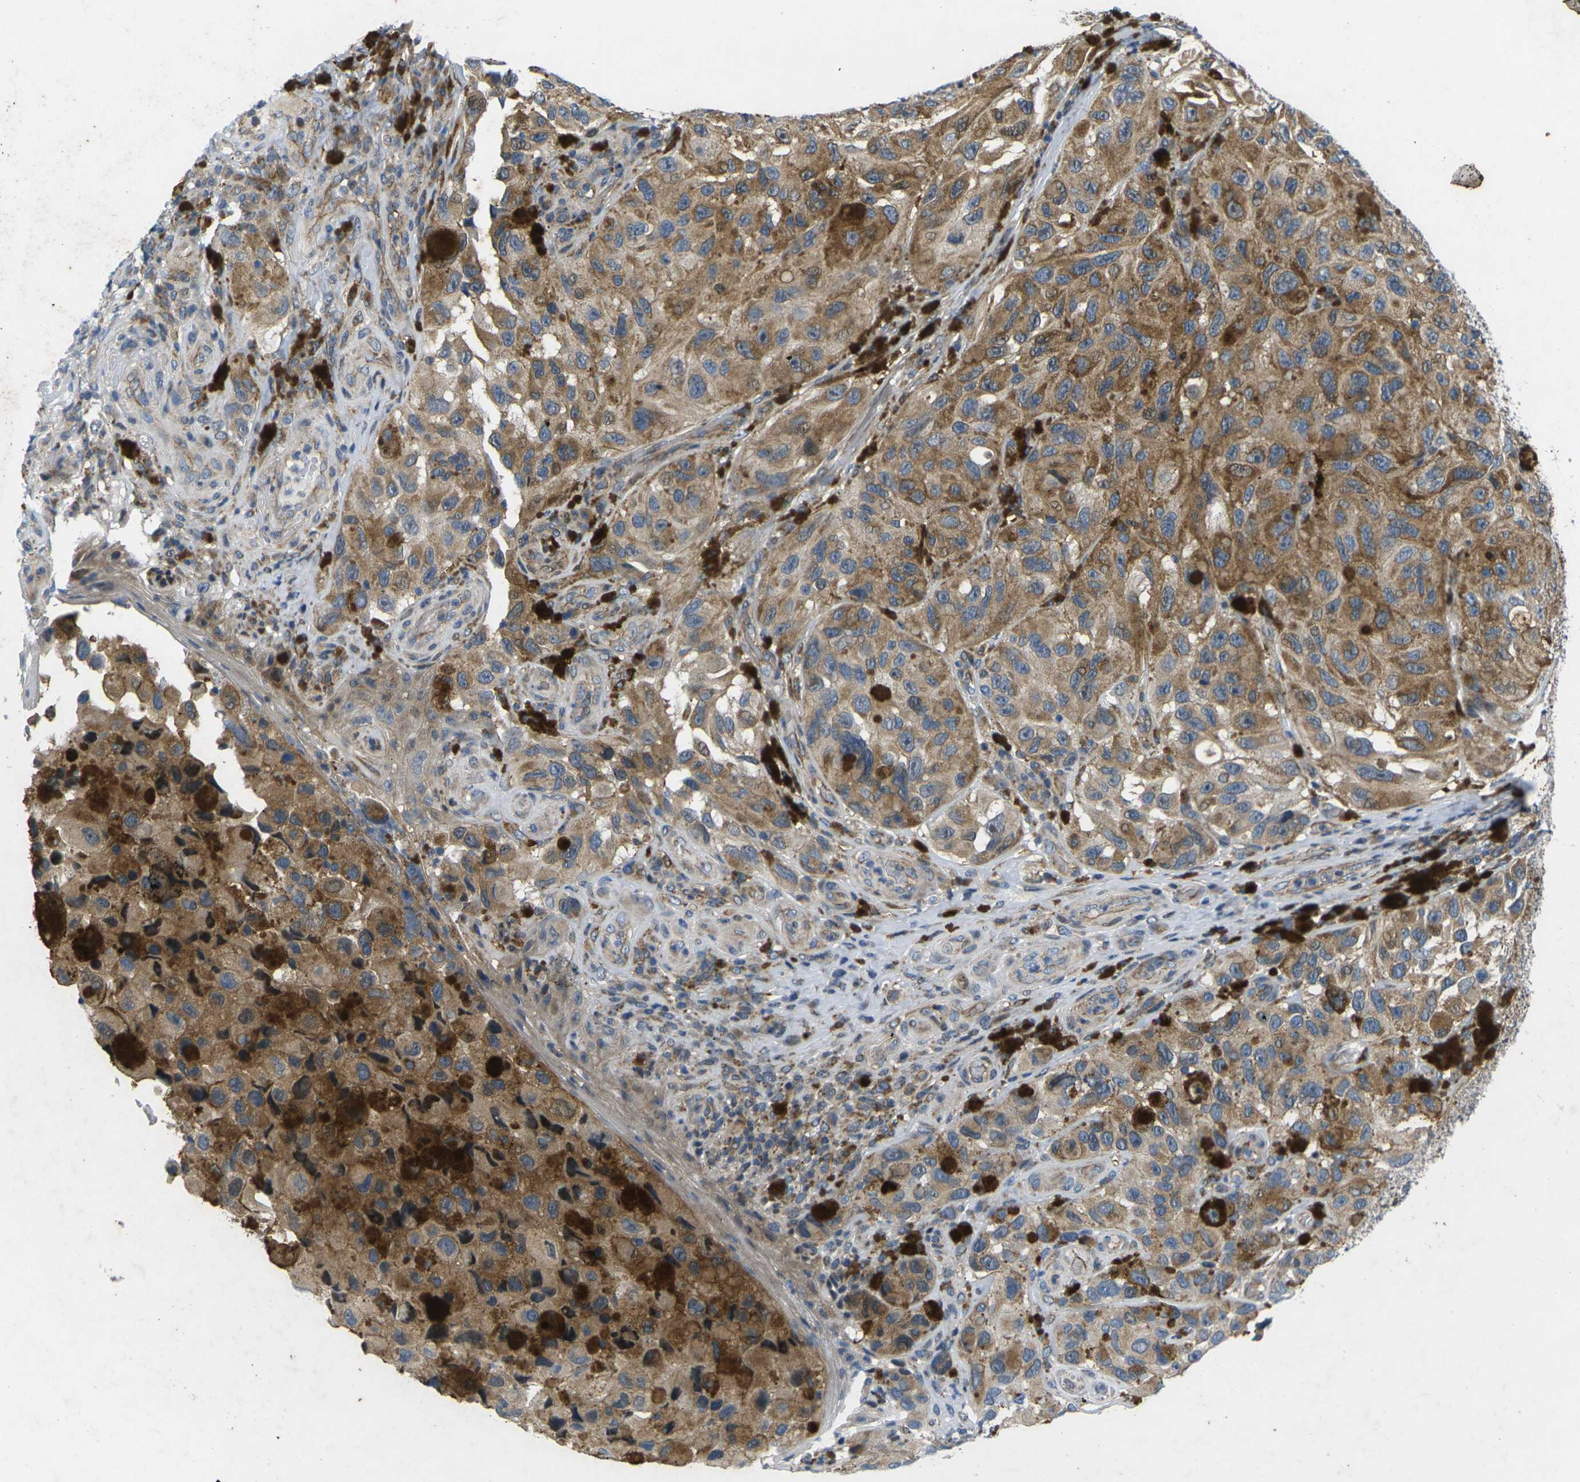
{"staining": {"intensity": "moderate", "quantity": ">75%", "location": "cytoplasmic/membranous"}, "tissue": "melanoma", "cell_type": "Tumor cells", "image_type": "cancer", "snomed": [{"axis": "morphology", "description": "Malignant melanoma, NOS"}, {"axis": "topography", "description": "Skin"}], "caption": "Immunohistochemical staining of human melanoma shows medium levels of moderate cytoplasmic/membranous positivity in about >75% of tumor cells. Immunohistochemistry stains the protein in brown and the nuclei are stained blue.", "gene": "ROBO2", "patient": {"sex": "female", "age": 73}}